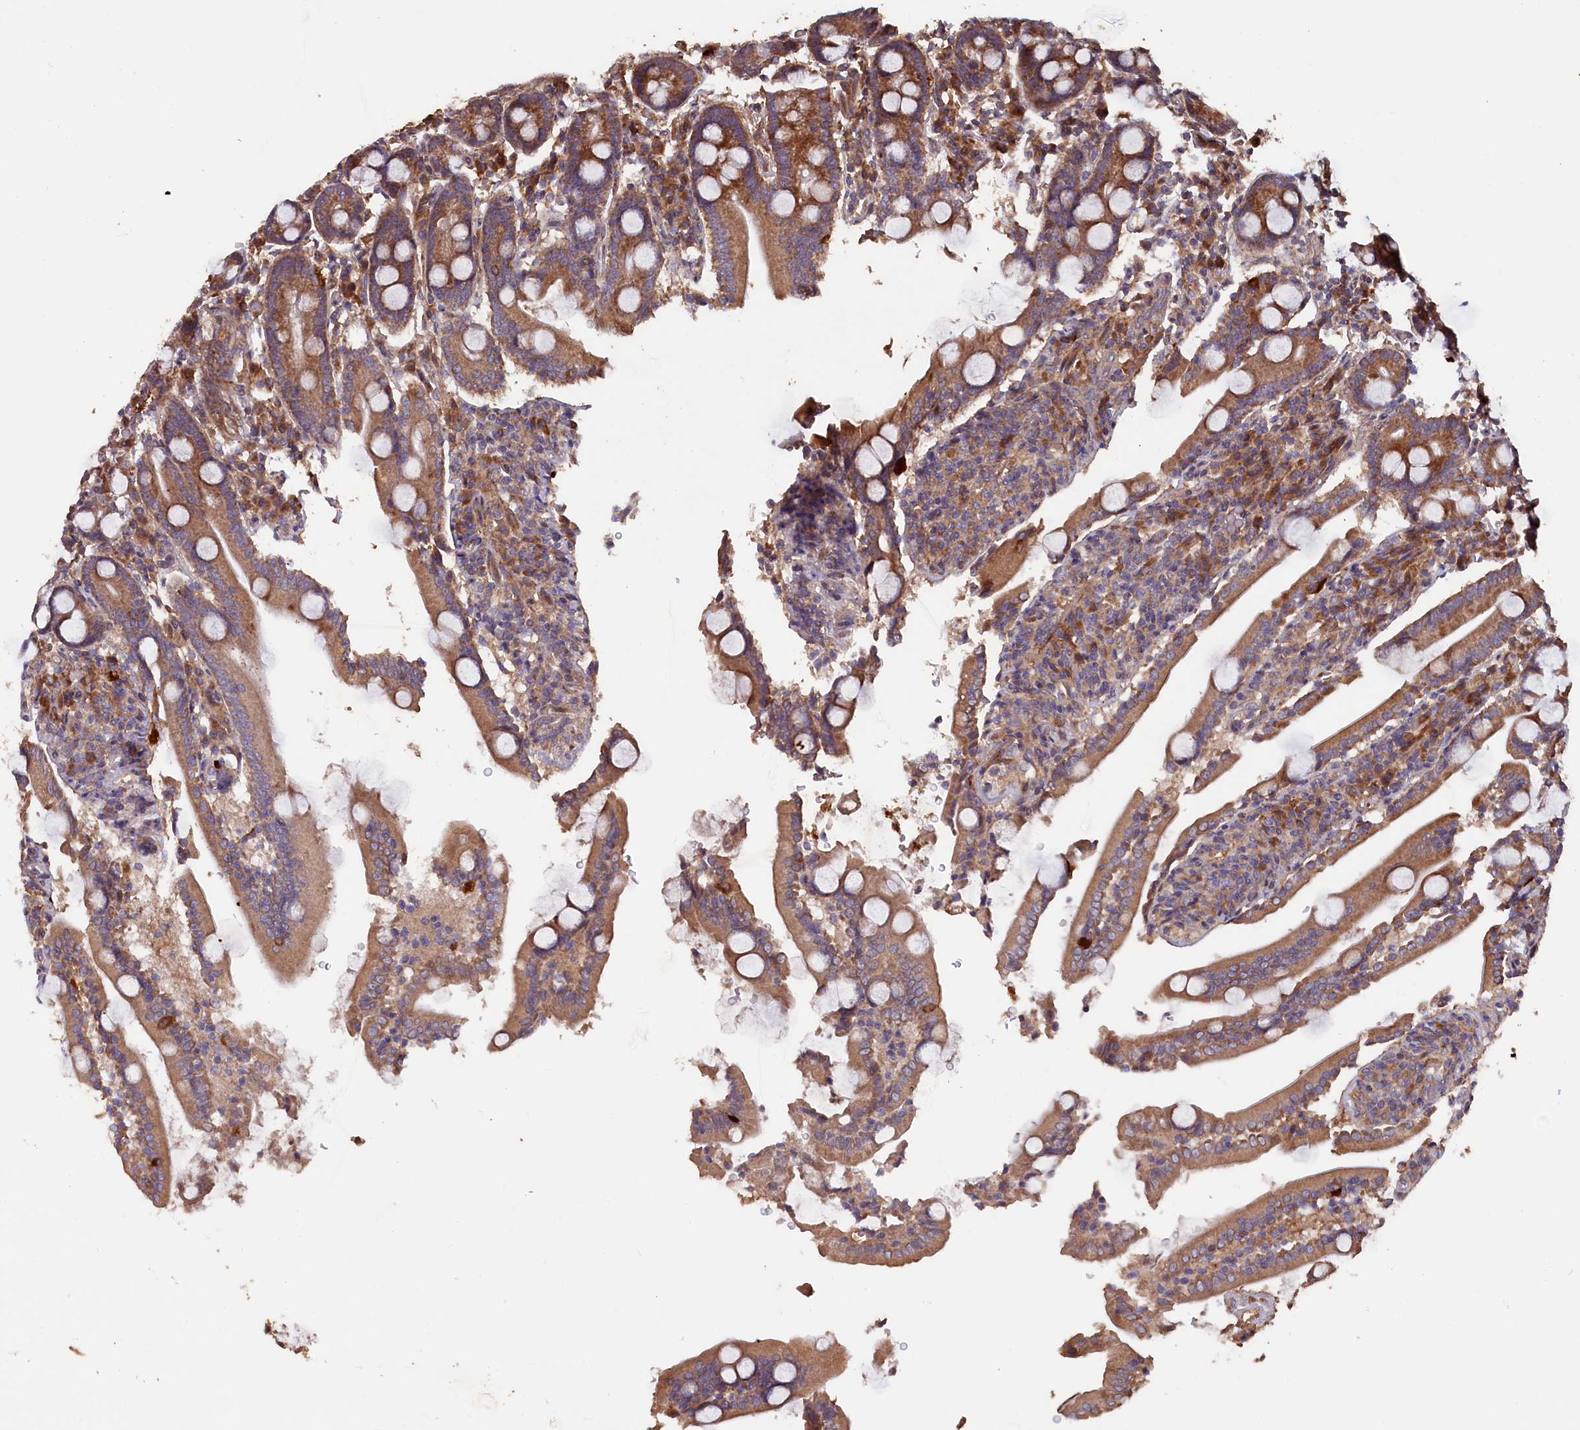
{"staining": {"intensity": "moderate", "quantity": ">75%", "location": "cytoplasmic/membranous"}, "tissue": "duodenum", "cell_type": "Glandular cells", "image_type": "normal", "snomed": [{"axis": "morphology", "description": "Normal tissue, NOS"}, {"axis": "topography", "description": "Duodenum"}], "caption": "This is a histology image of immunohistochemistry staining of normal duodenum, which shows moderate staining in the cytoplasmic/membranous of glandular cells.", "gene": "GREB1L", "patient": {"sex": "male", "age": 35}}